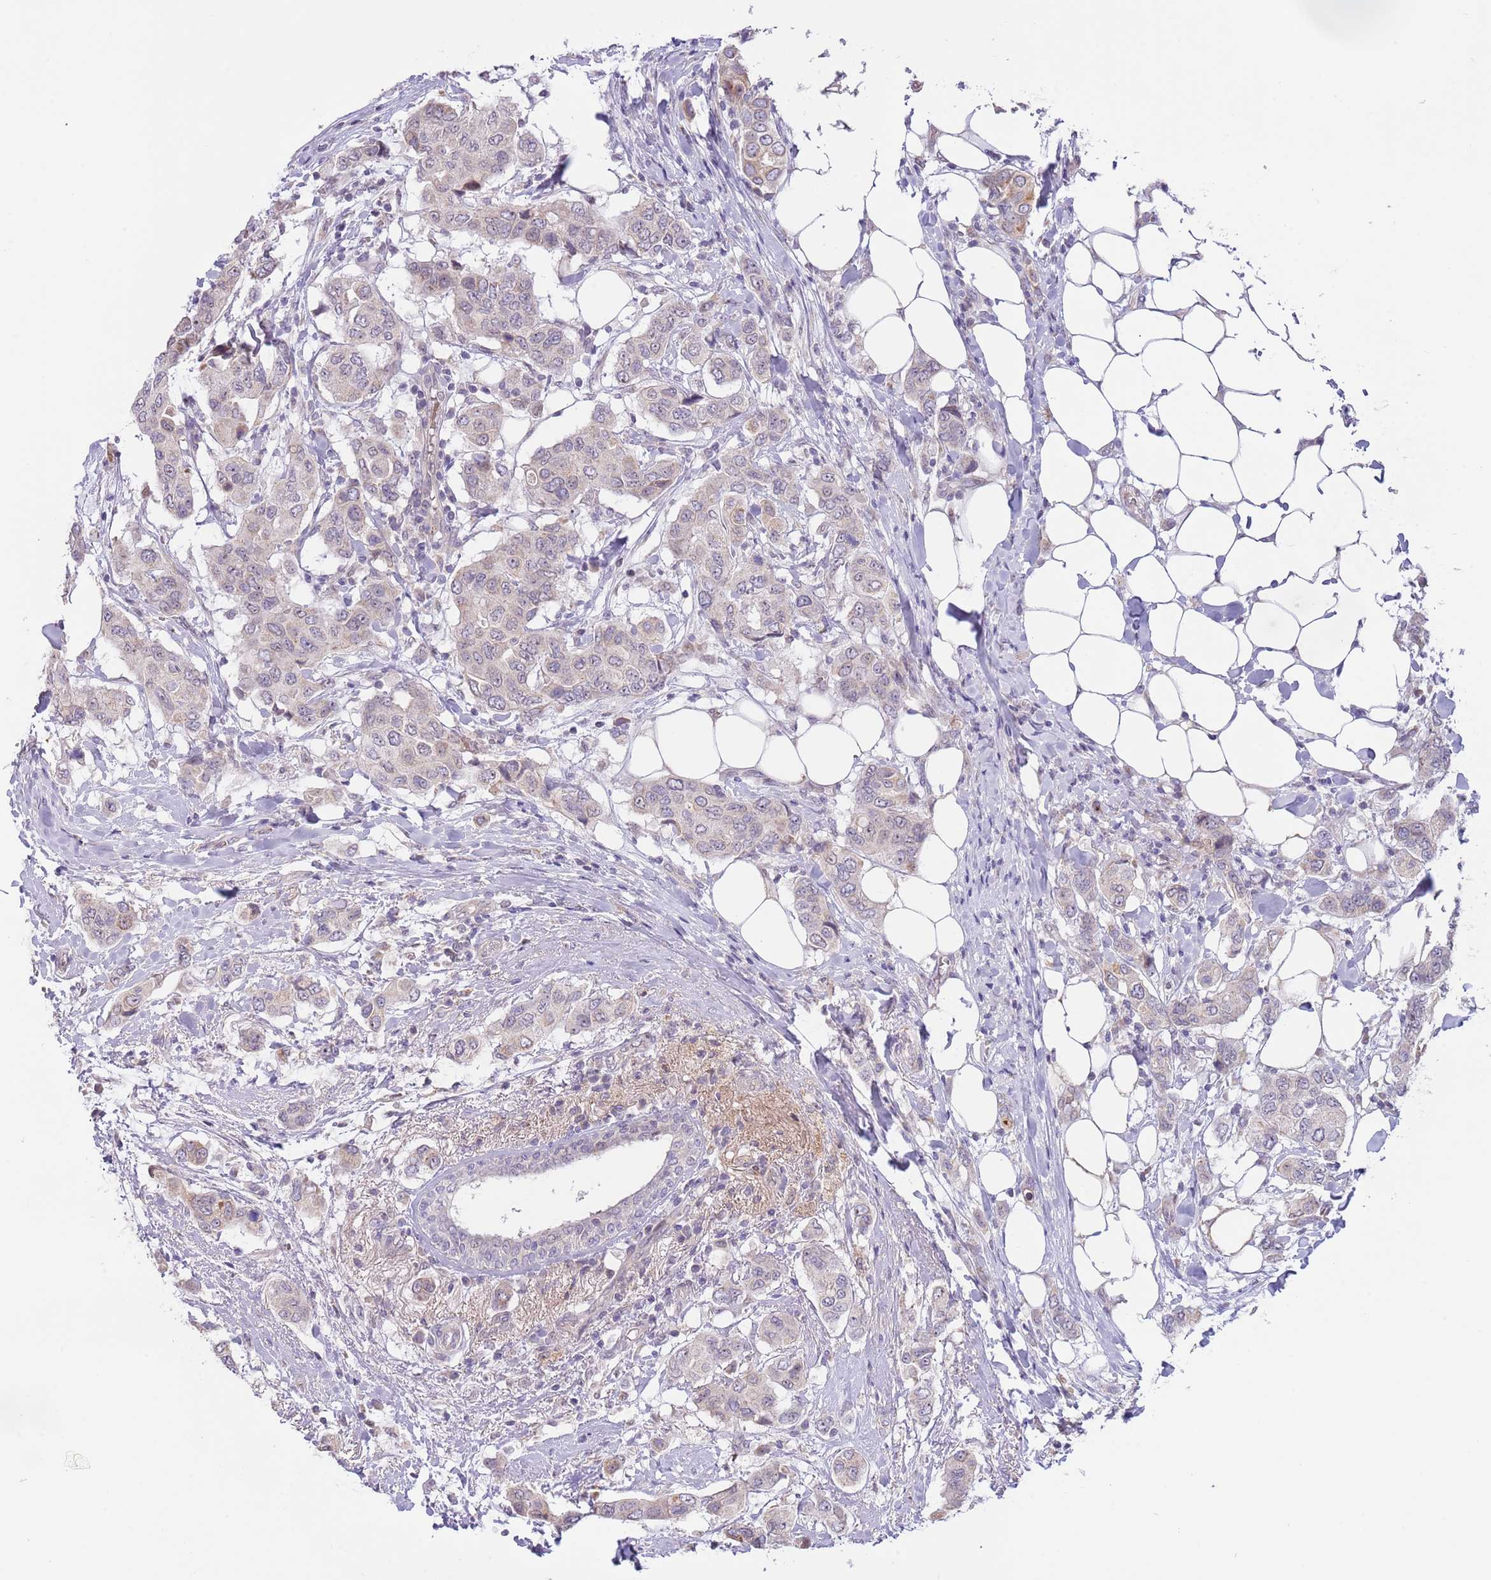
{"staining": {"intensity": "weak", "quantity": "<25%", "location": "cytoplasmic/membranous"}, "tissue": "breast cancer", "cell_type": "Tumor cells", "image_type": "cancer", "snomed": [{"axis": "morphology", "description": "Lobular carcinoma"}, {"axis": "topography", "description": "Breast"}], "caption": "Image shows no significant protein positivity in tumor cells of breast cancer. (DAB immunohistochemistry, high magnification).", "gene": "AP1S2", "patient": {"sex": "female", "age": 51}}